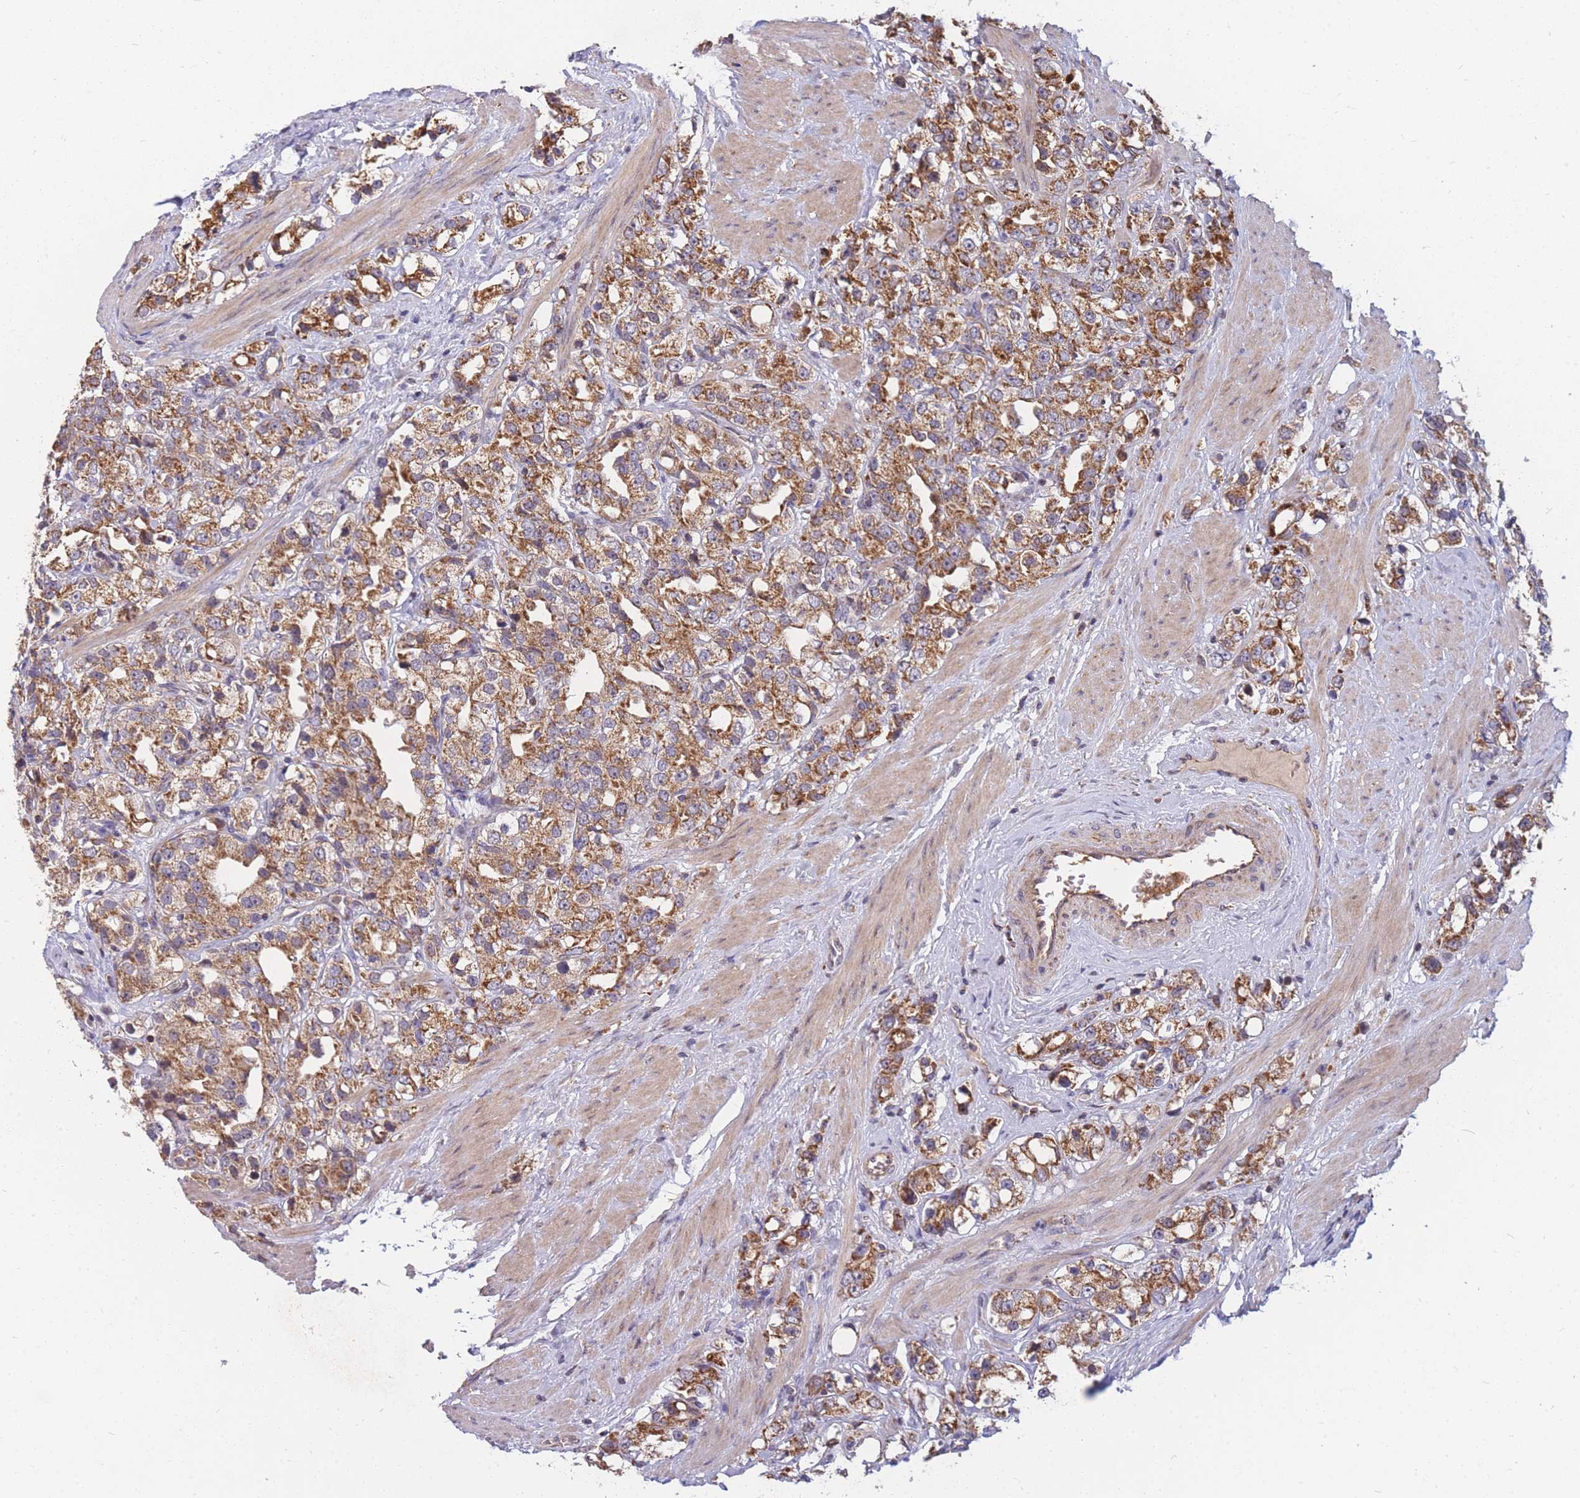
{"staining": {"intensity": "strong", "quantity": ">75%", "location": "cytoplasmic/membranous"}, "tissue": "prostate cancer", "cell_type": "Tumor cells", "image_type": "cancer", "snomed": [{"axis": "morphology", "description": "Adenocarcinoma, NOS"}, {"axis": "topography", "description": "Prostate"}], "caption": "Immunohistochemical staining of prostate cancer (adenocarcinoma) reveals high levels of strong cytoplasmic/membranous protein staining in about >75% of tumor cells.", "gene": "PTPMT1", "patient": {"sex": "male", "age": 79}}